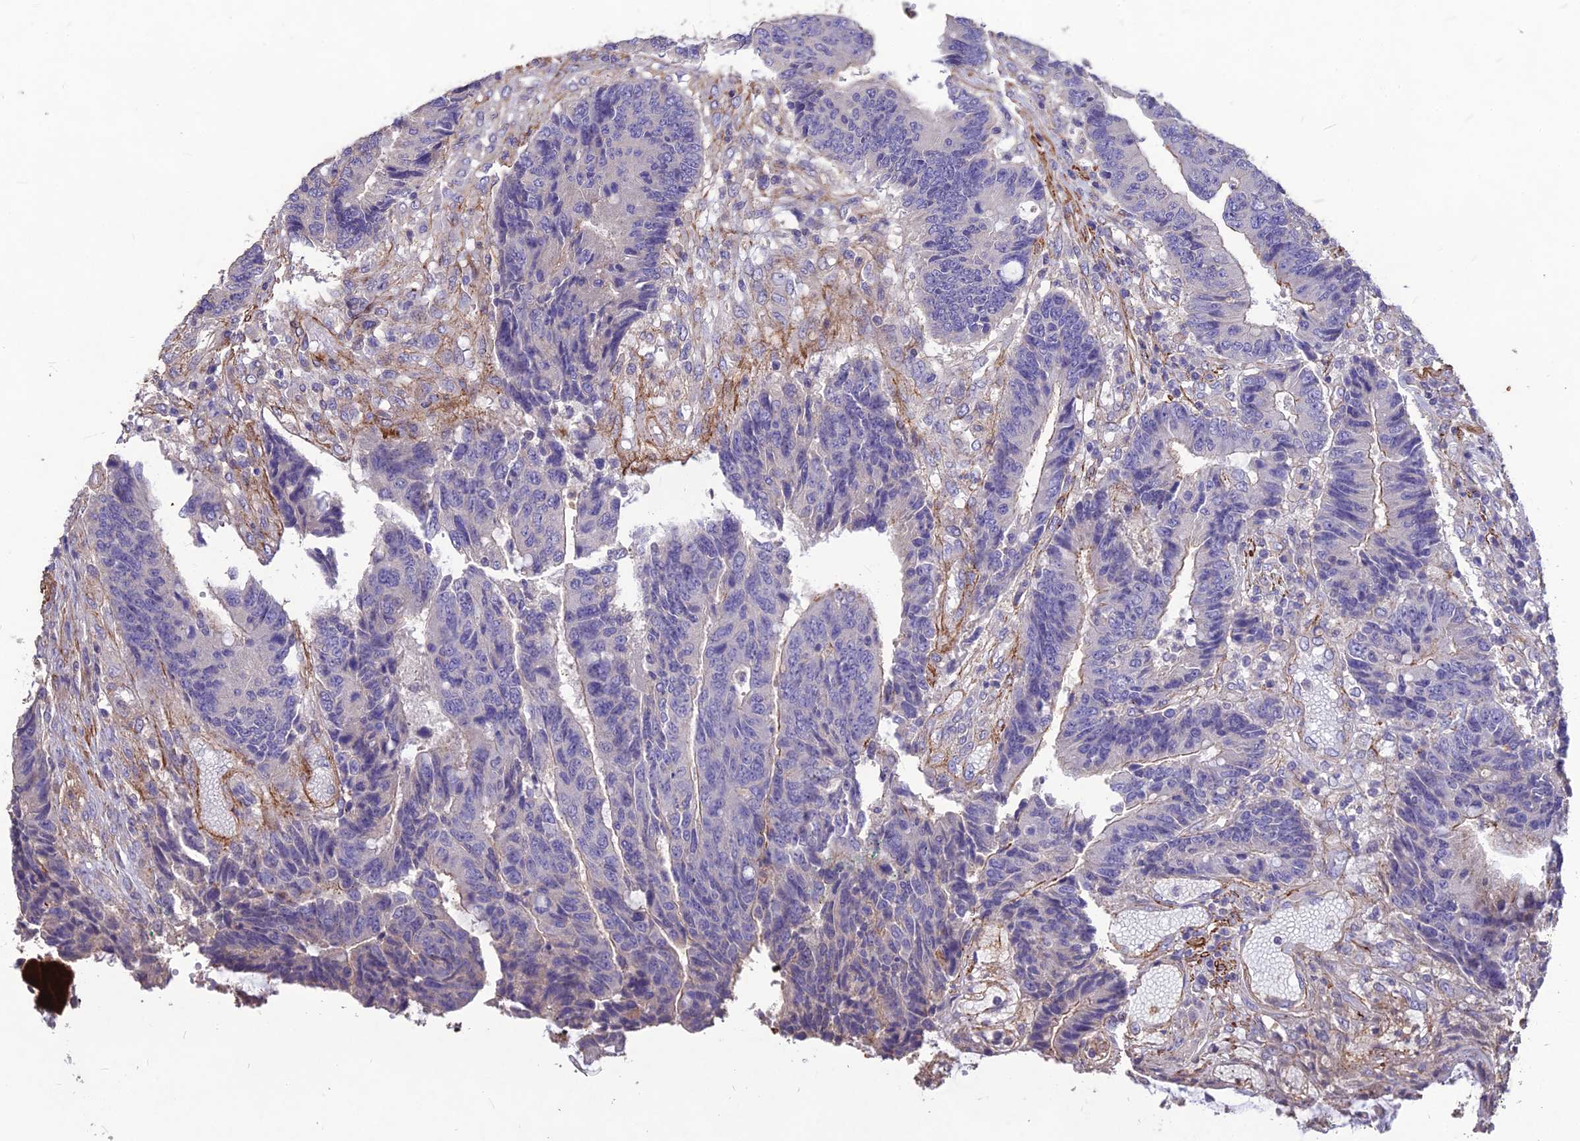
{"staining": {"intensity": "negative", "quantity": "none", "location": "none"}, "tissue": "colorectal cancer", "cell_type": "Tumor cells", "image_type": "cancer", "snomed": [{"axis": "morphology", "description": "Adenocarcinoma, NOS"}, {"axis": "topography", "description": "Rectum"}], "caption": "The image displays no significant expression in tumor cells of colorectal adenocarcinoma.", "gene": "CLUH", "patient": {"sex": "male", "age": 84}}